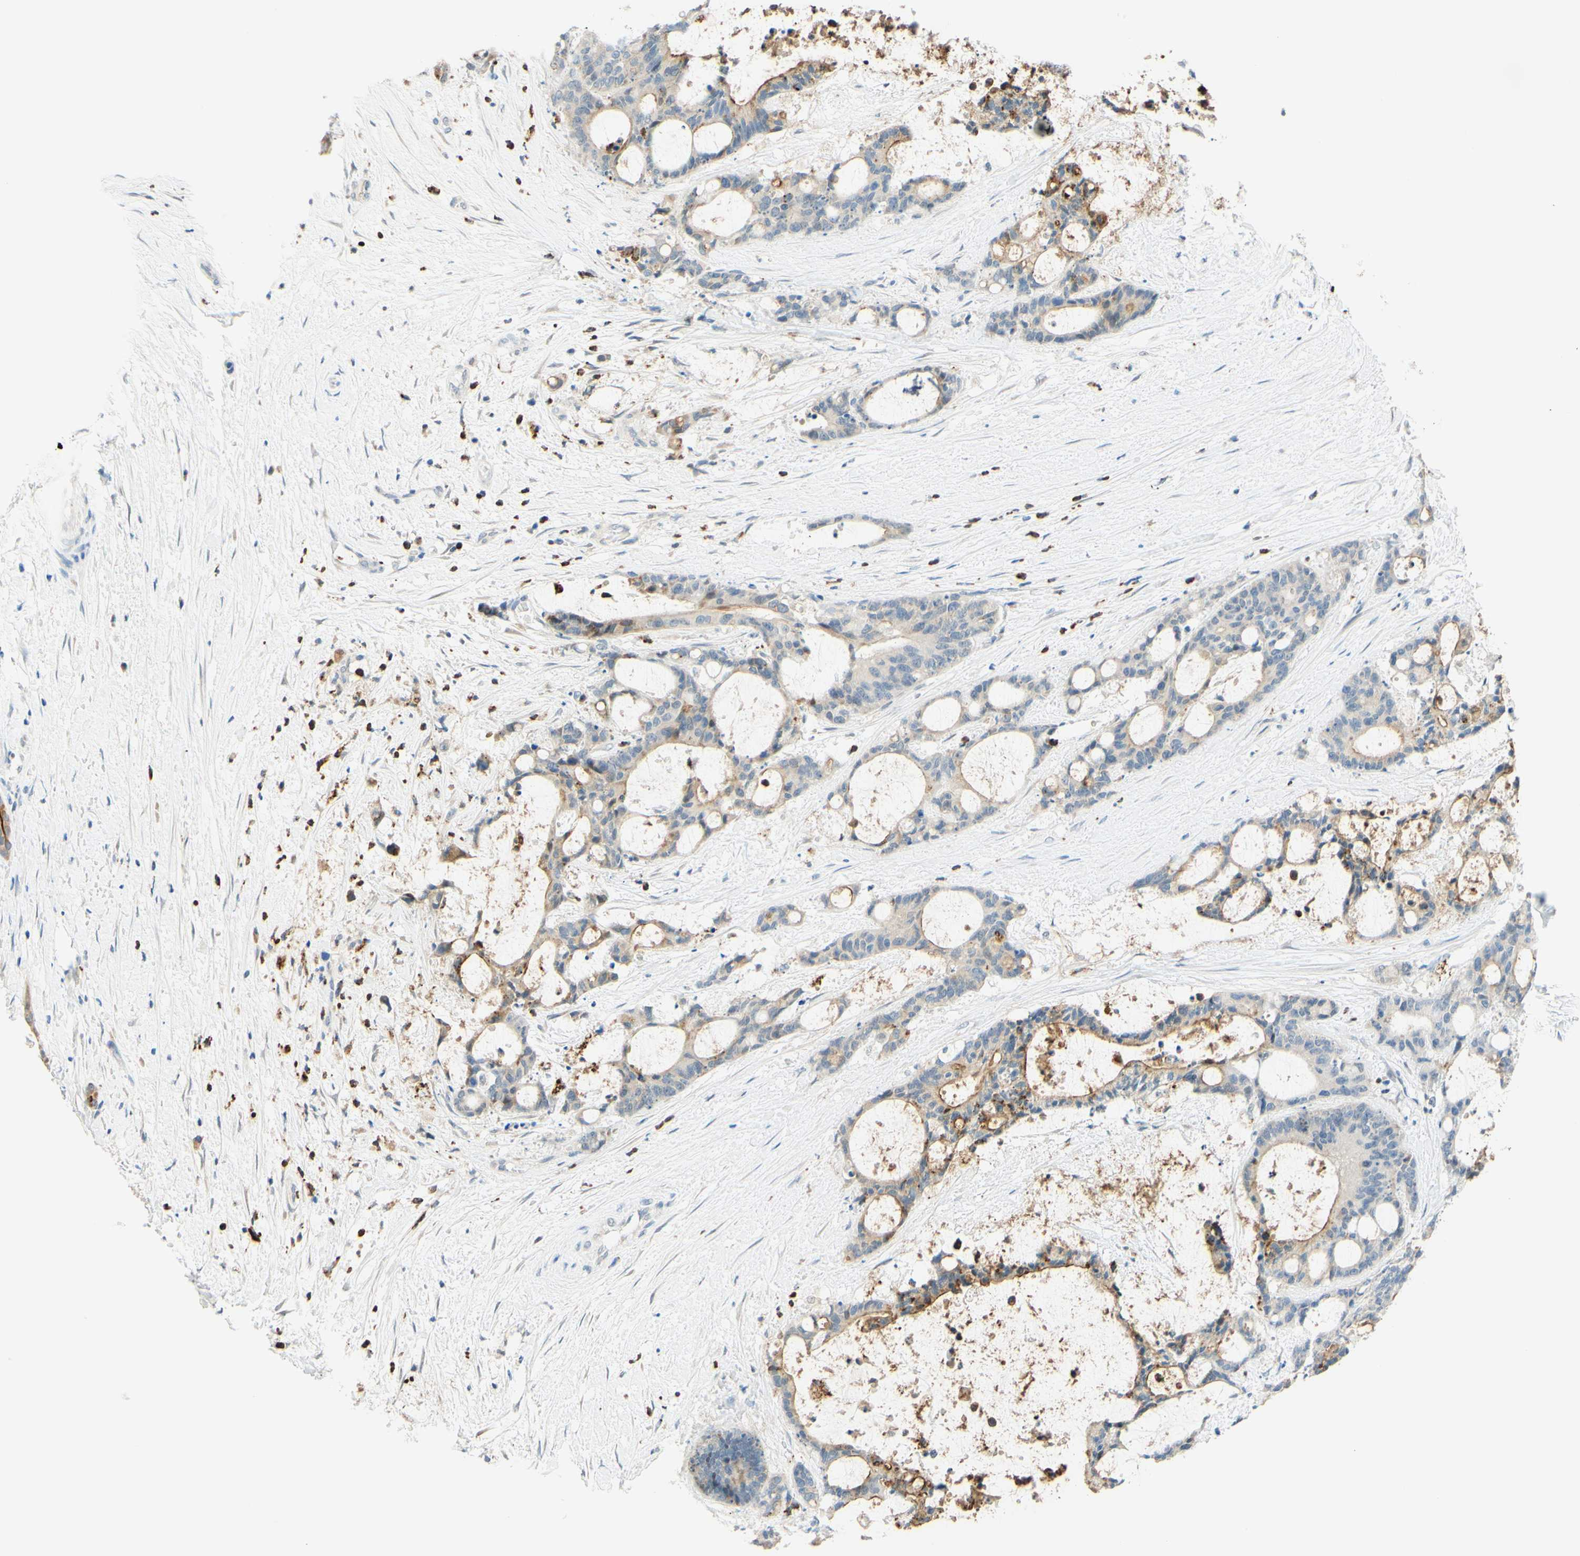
{"staining": {"intensity": "weak", "quantity": "25%-75%", "location": "cytoplasmic/membranous"}, "tissue": "liver cancer", "cell_type": "Tumor cells", "image_type": "cancer", "snomed": [{"axis": "morphology", "description": "Cholangiocarcinoma"}, {"axis": "topography", "description": "Liver"}], "caption": "Cholangiocarcinoma (liver) tissue shows weak cytoplasmic/membranous positivity in about 25%-75% of tumor cells", "gene": "TREM2", "patient": {"sex": "female", "age": 73}}